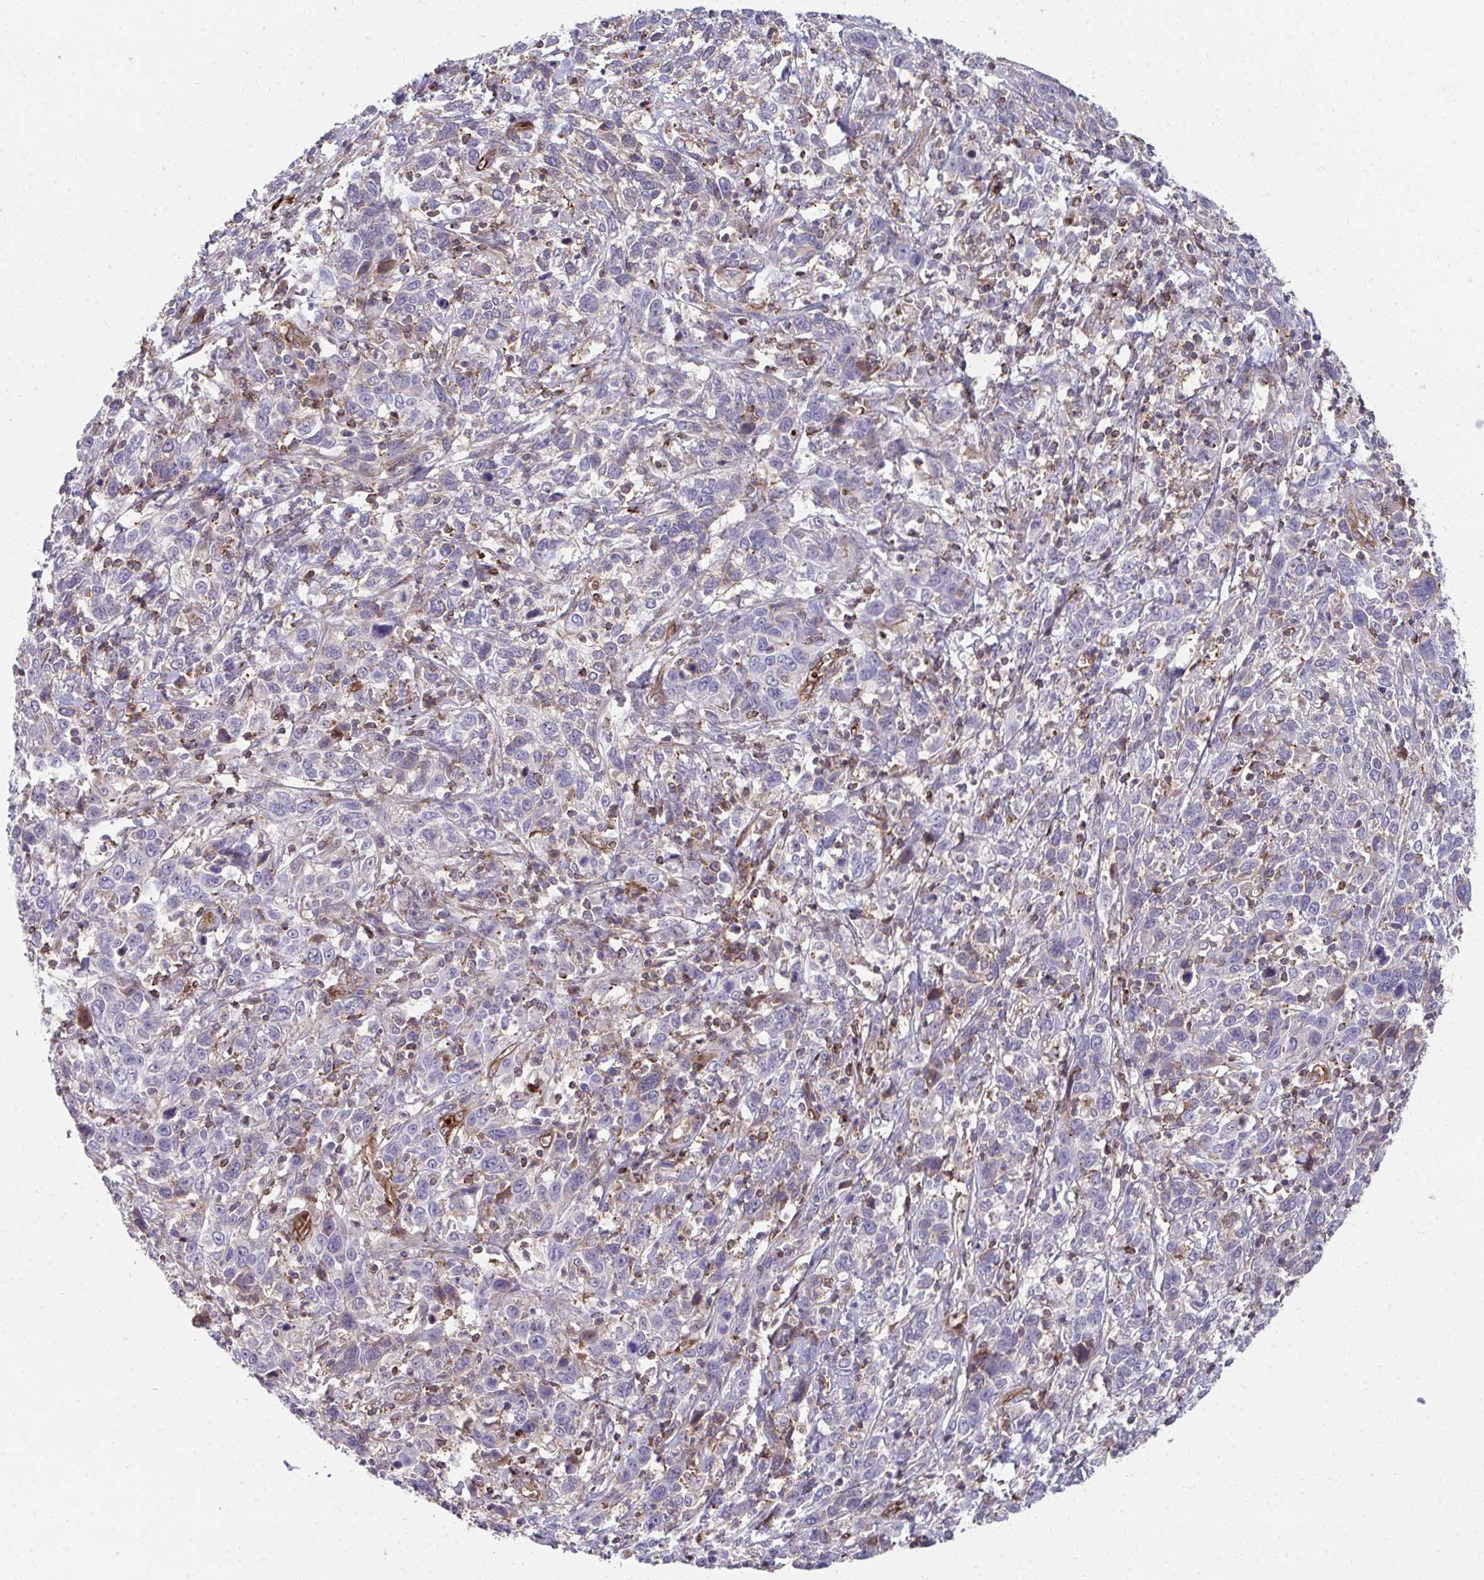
{"staining": {"intensity": "moderate", "quantity": "<25%", "location": "cytoplasmic/membranous"}, "tissue": "cervical cancer", "cell_type": "Tumor cells", "image_type": "cancer", "snomed": [{"axis": "morphology", "description": "Squamous cell carcinoma, NOS"}, {"axis": "topography", "description": "Cervix"}], "caption": "Immunohistochemistry of cervical cancer shows low levels of moderate cytoplasmic/membranous staining in about <25% of tumor cells. (IHC, brightfield microscopy, high magnification).", "gene": "FOXN3", "patient": {"sex": "female", "age": 46}}